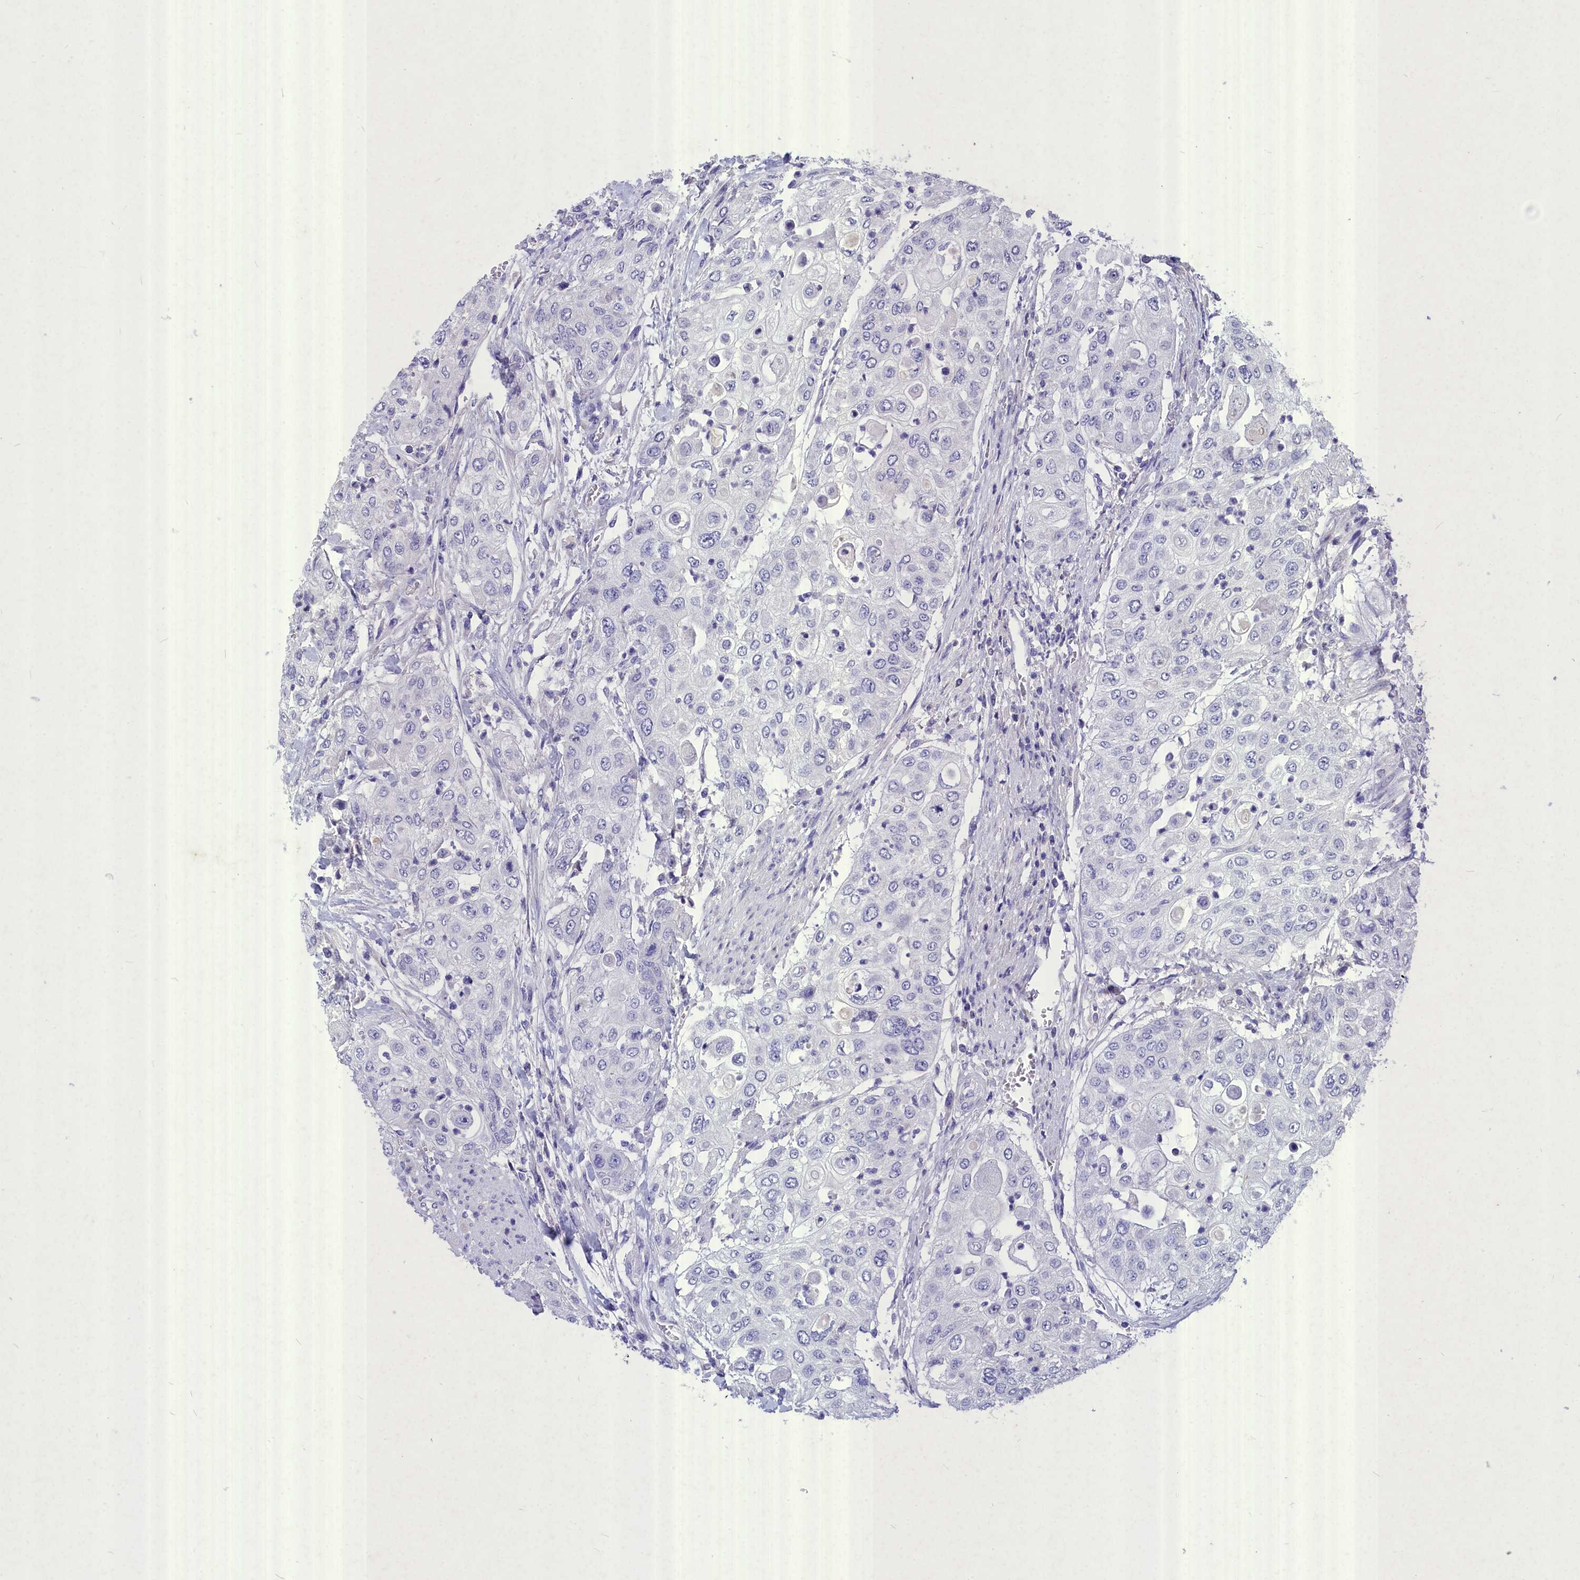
{"staining": {"intensity": "negative", "quantity": "none", "location": "none"}, "tissue": "urothelial cancer", "cell_type": "Tumor cells", "image_type": "cancer", "snomed": [{"axis": "morphology", "description": "Urothelial carcinoma, High grade"}, {"axis": "topography", "description": "Urinary bladder"}], "caption": "Protein analysis of urothelial cancer displays no significant positivity in tumor cells.", "gene": "DEFB119", "patient": {"sex": "female", "age": 79}}